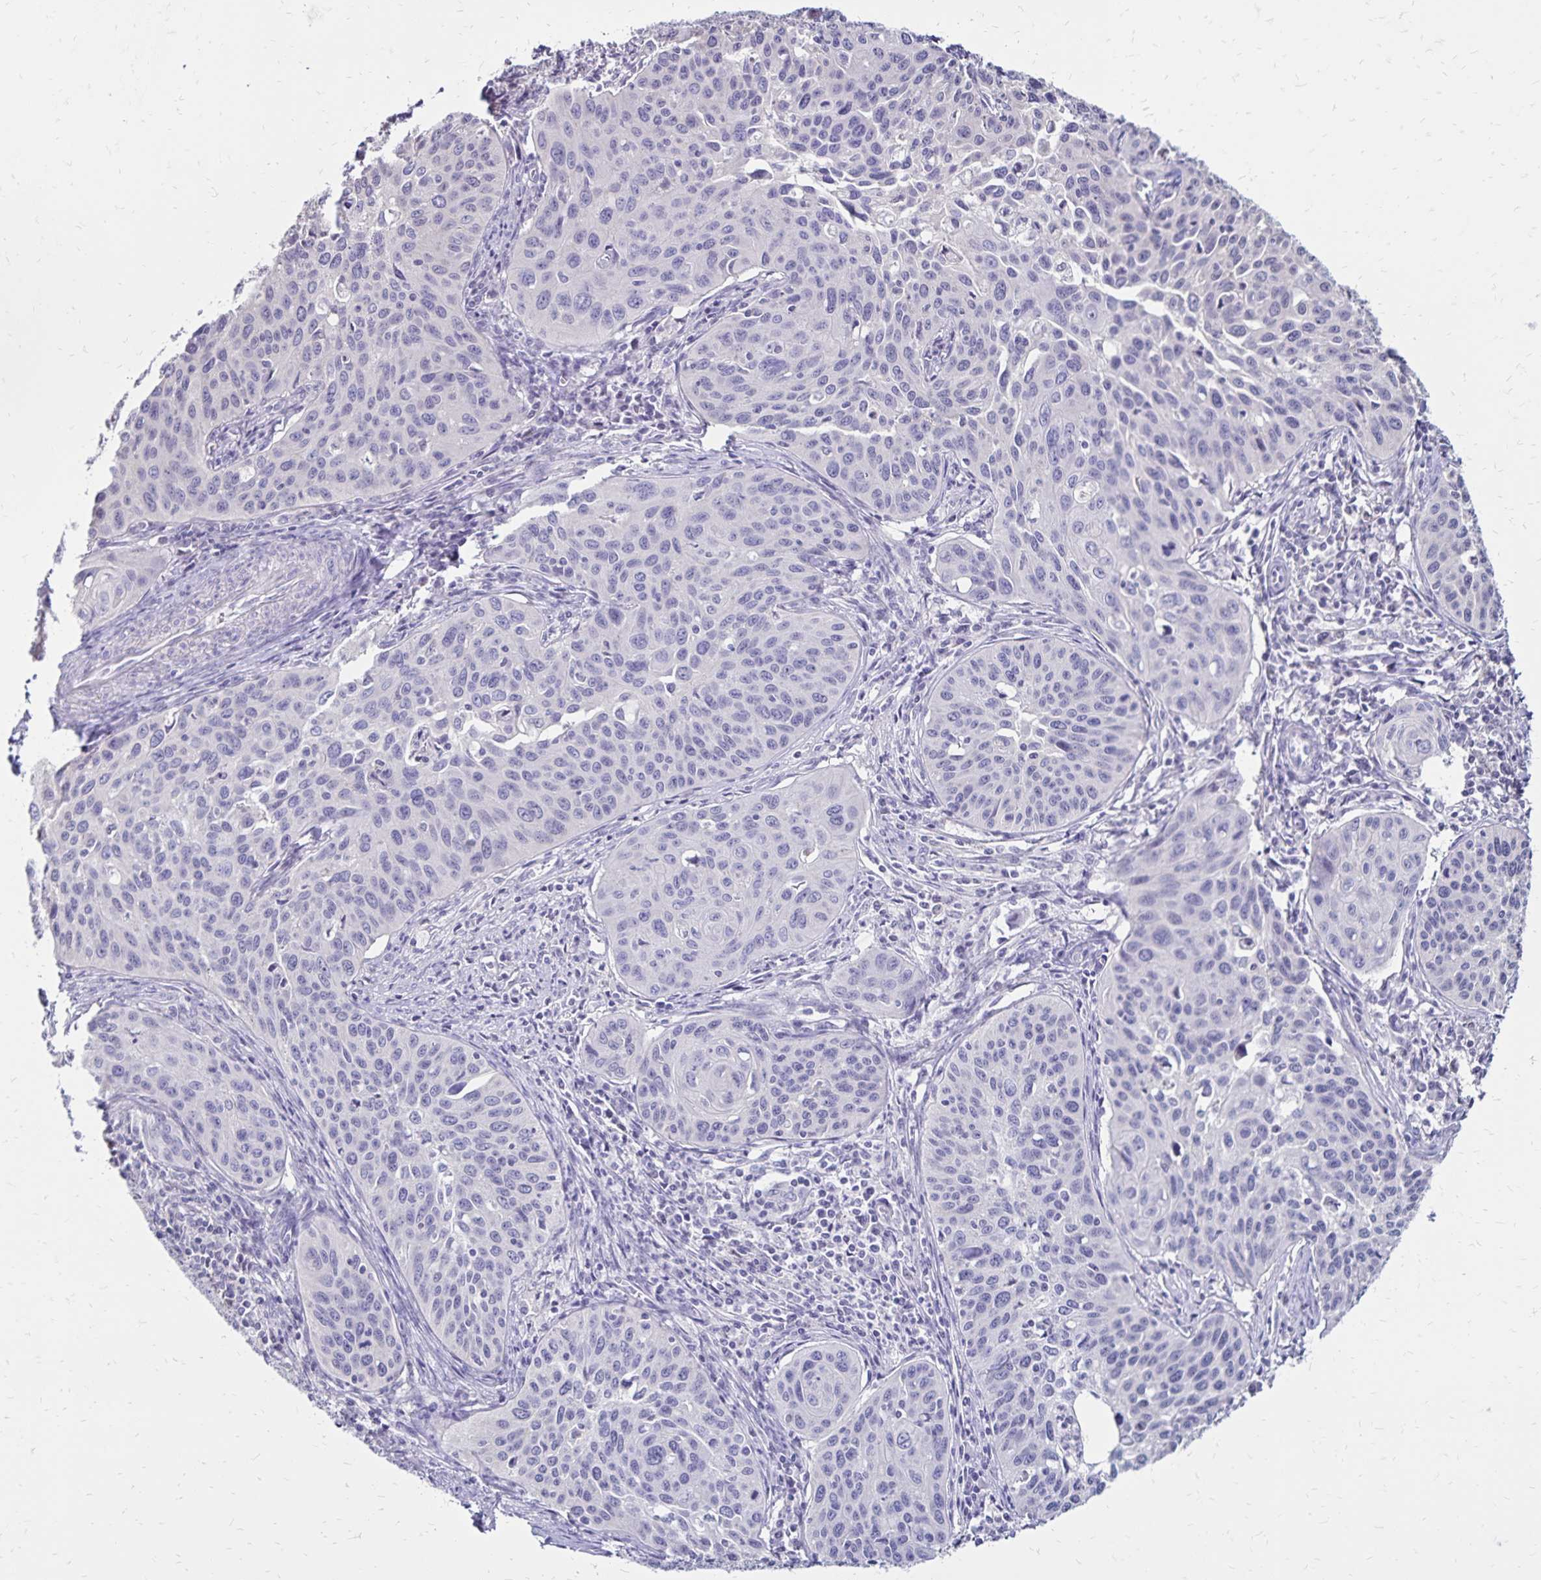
{"staining": {"intensity": "negative", "quantity": "none", "location": "none"}, "tissue": "cervical cancer", "cell_type": "Tumor cells", "image_type": "cancer", "snomed": [{"axis": "morphology", "description": "Squamous cell carcinoma, NOS"}, {"axis": "topography", "description": "Cervix"}], "caption": "Immunohistochemistry (IHC) of human cervical cancer demonstrates no staining in tumor cells.", "gene": "SH3GL3", "patient": {"sex": "female", "age": 31}}